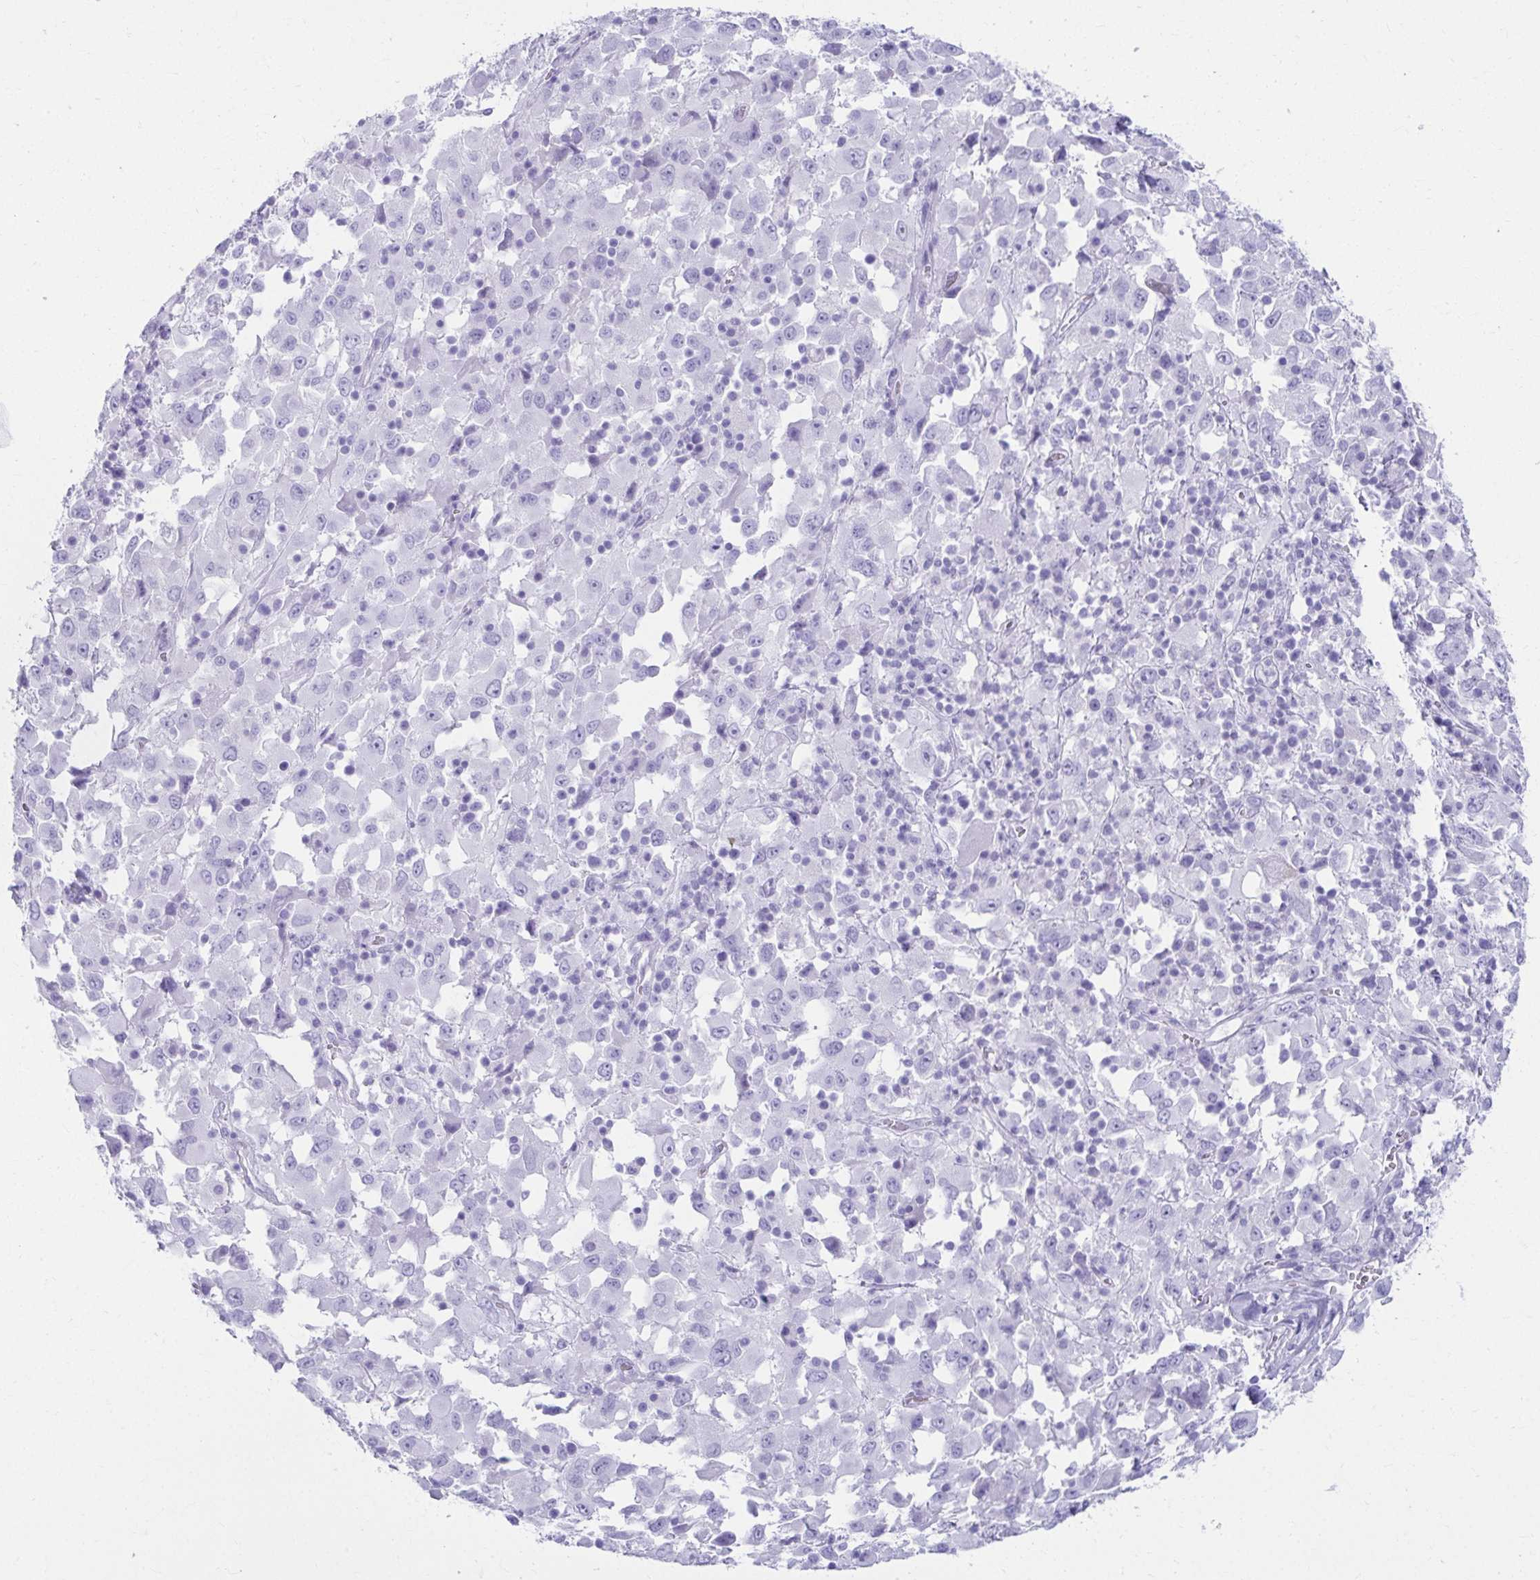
{"staining": {"intensity": "negative", "quantity": "none", "location": "none"}, "tissue": "melanoma", "cell_type": "Tumor cells", "image_type": "cancer", "snomed": [{"axis": "morphology", "description": "Malignant melanoma, Metastatic site"}, {"axis": "topography", "description": "Soft tissue"}], "caption": "This is an immunohistochemistry photomicrograph of human malignant melanoma (metastatic site). There is no staining in tumor cells.", "gene": "ATP4B", "patient": {"sex": "male", "age": 50}}